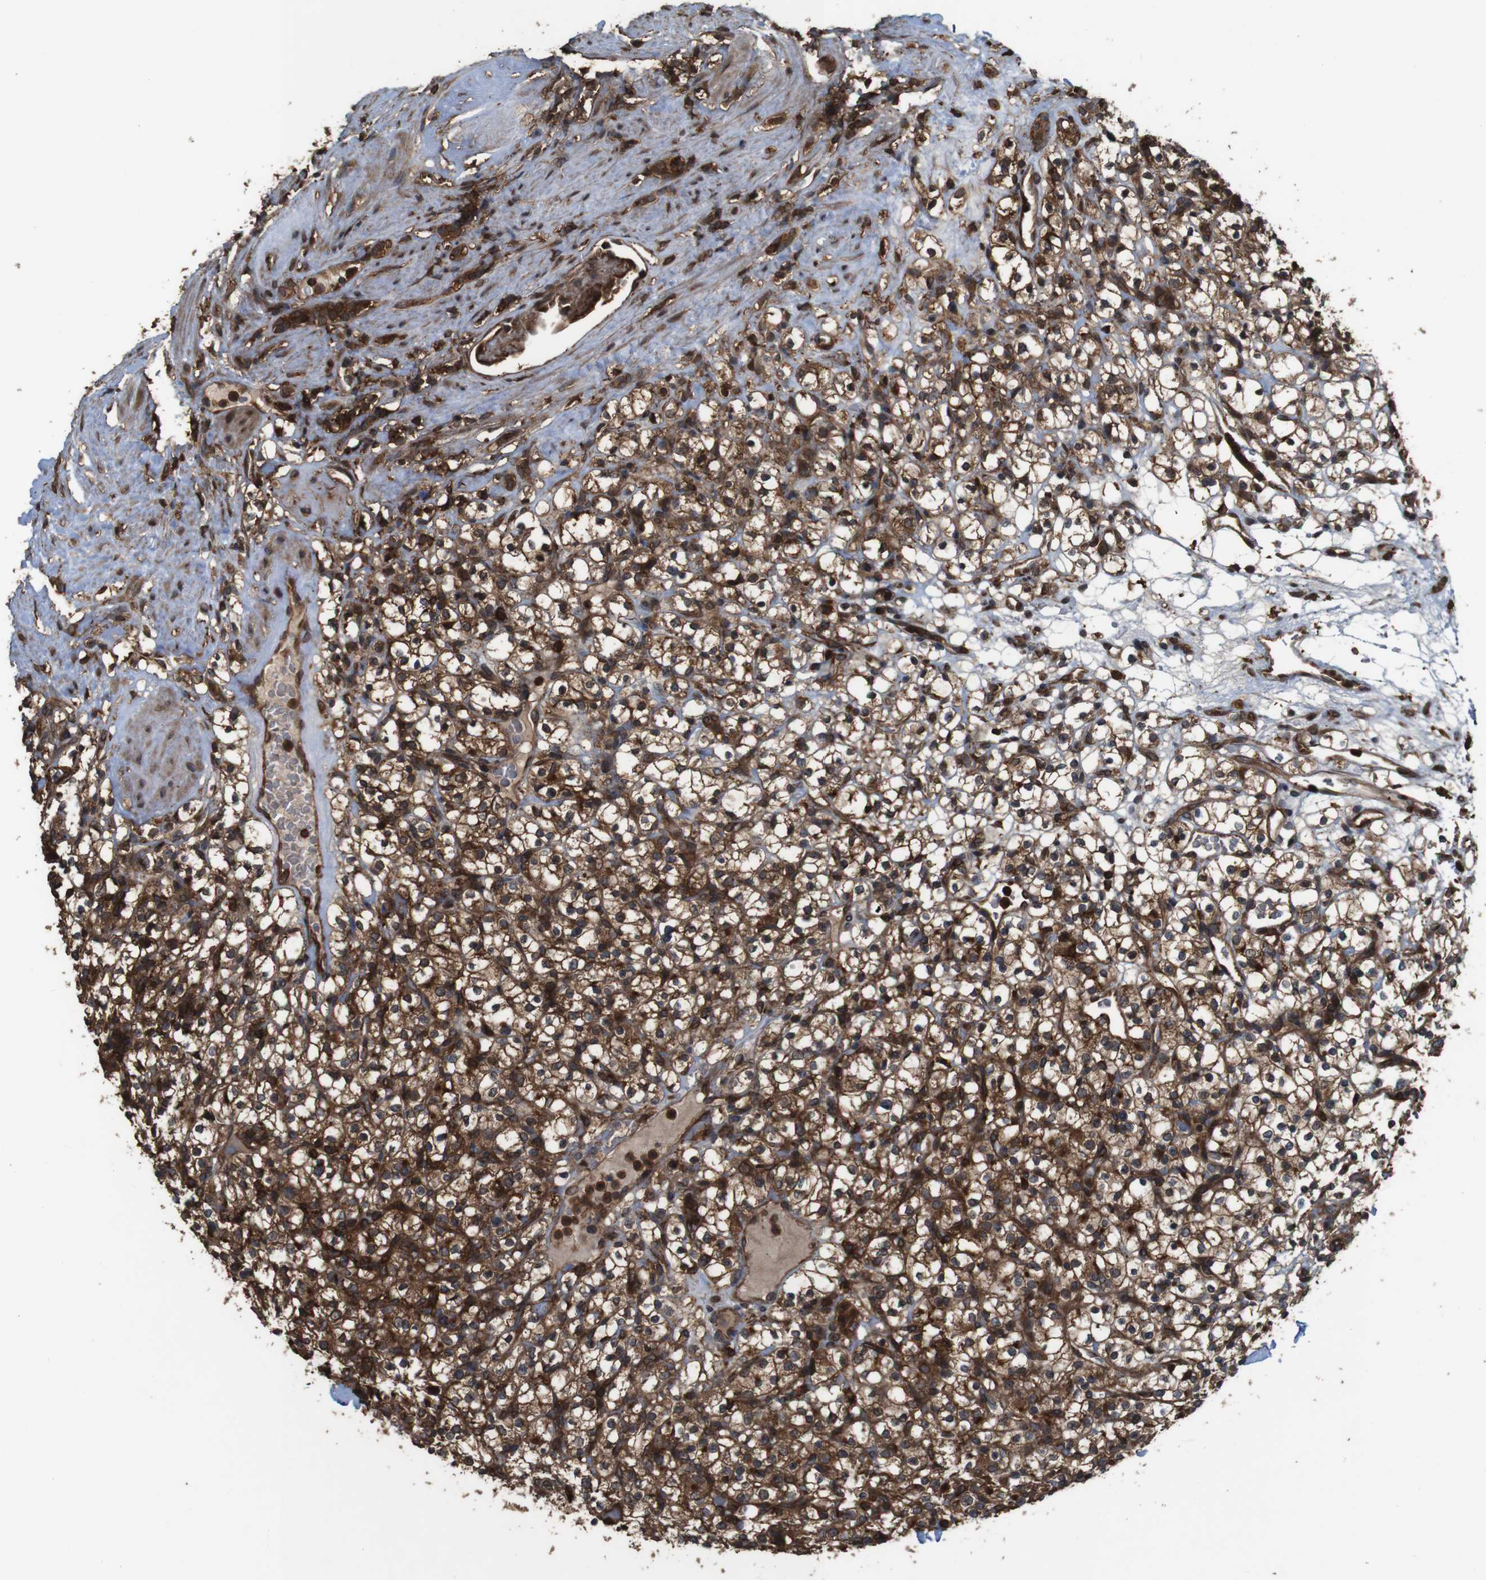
{"staining": {"intensity": "strong", "quantity": ">75%", "location": "cytoplasmic/membranous"}, "tissue": "renal cancer", "cell_type": "Tumor cells", "image_type": "cancer", "snomed": [{"axis": "morphology", "description": "Normal tissue, NOS"}, {"axis": "morphology", "description": "Adenocarcinoma, NOS"}, {"axis": "topography", "description": "Kidney"}], "caption": "Immunohistochemical staining of renal adenocarcinoma displays strong cytoplasmic/membranous protein positivity in approximately >75% of tumor cells.", "gene": "BAG4", "patient": {"sex": "female", "age": 72}}